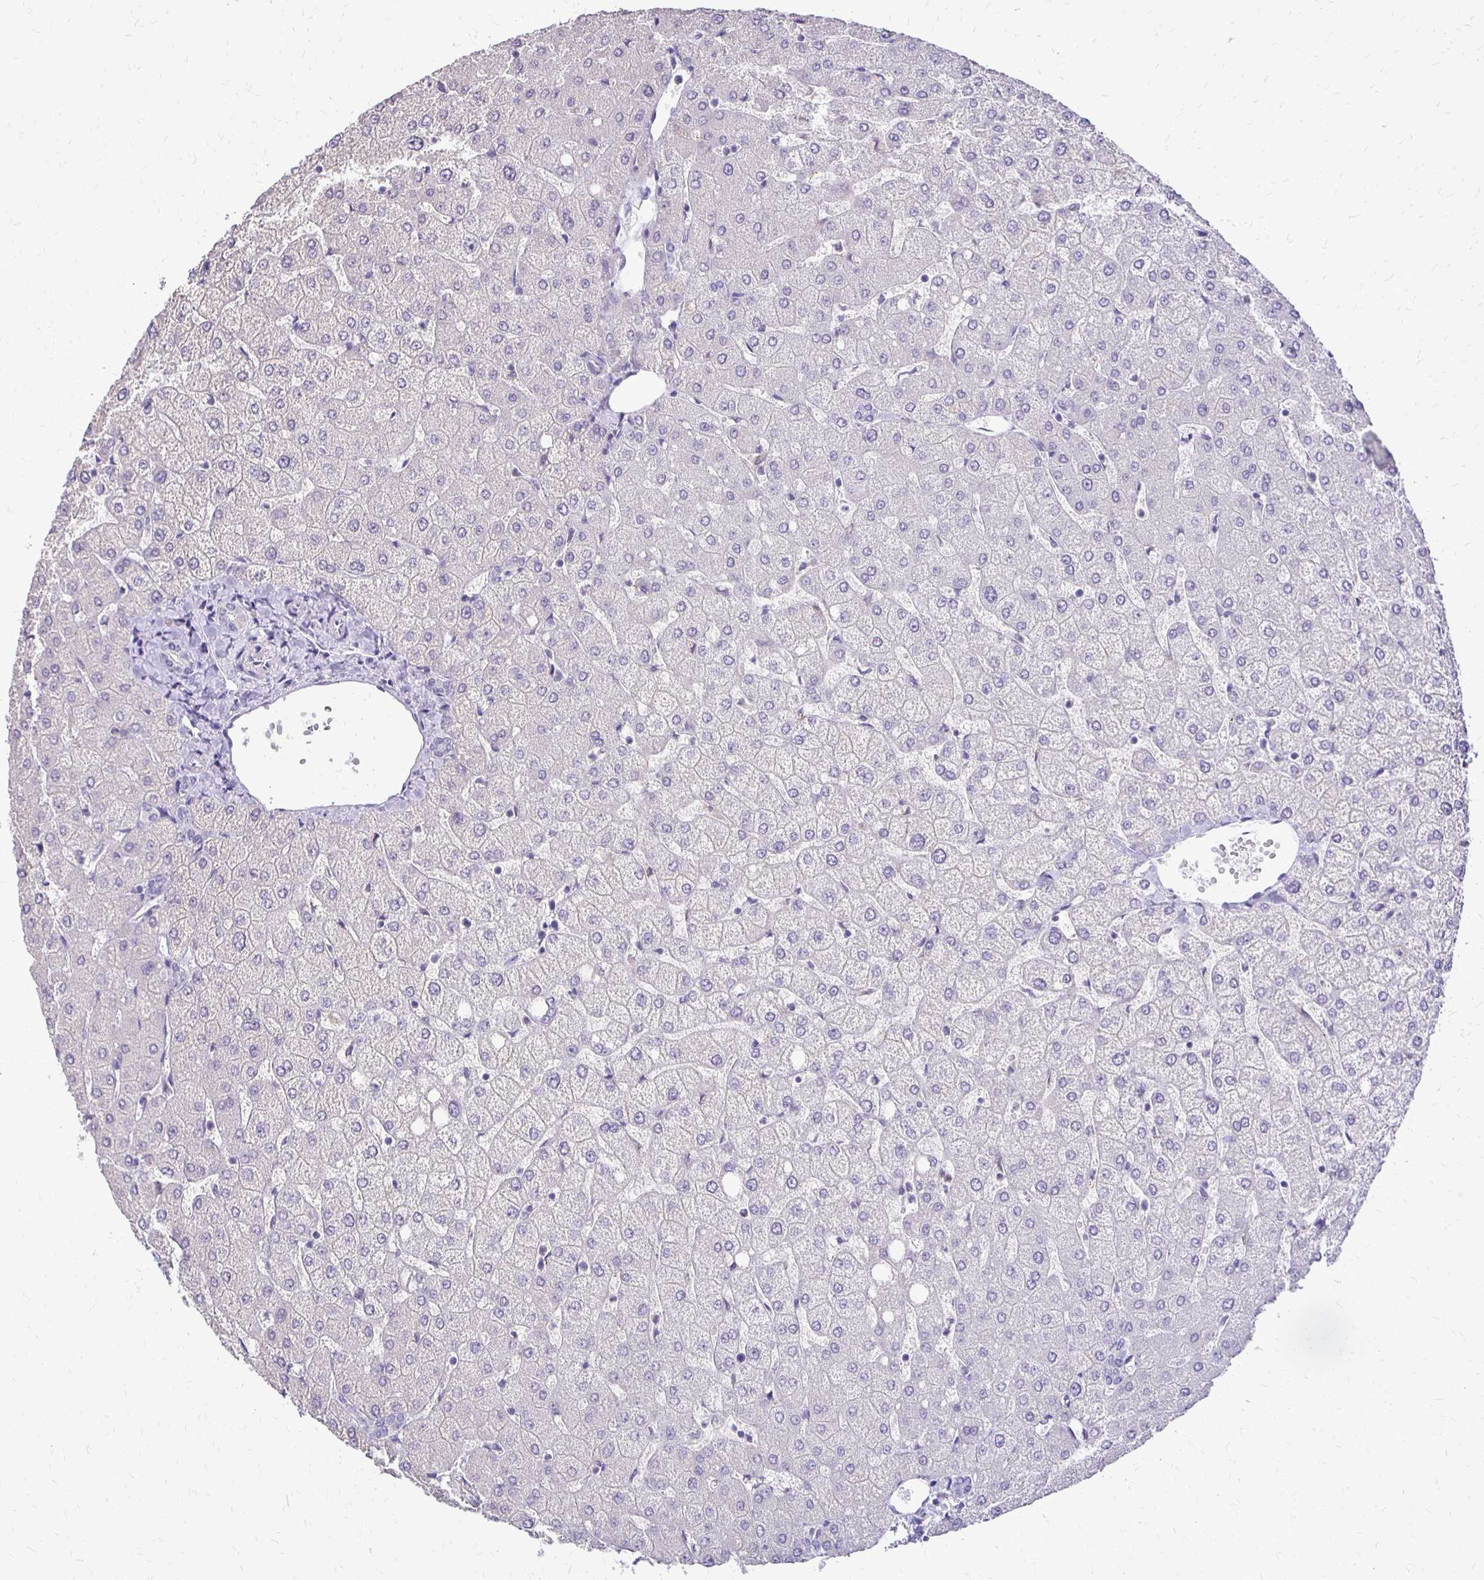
{"staining": {"intensity": "negative", "quantity": "none", "location": "none"}, "tissue": "liver", "cell_type": "Cholangiocytes", "image_type": "normal", "snomed": [{"axis": "morphology", "description": "Normal tissue, NOS"}, {"axis": "topography", "description": "Liver"}], "caption": "High power microscopy photomicrograph of an IHC photomicrograph of benign liver, revealing no significant staining in cholangiocytes. (IHC, brightfield microscopy, high magnification).", "gene": "ALPG", "patient": {"sex": "female", "age": 54}}